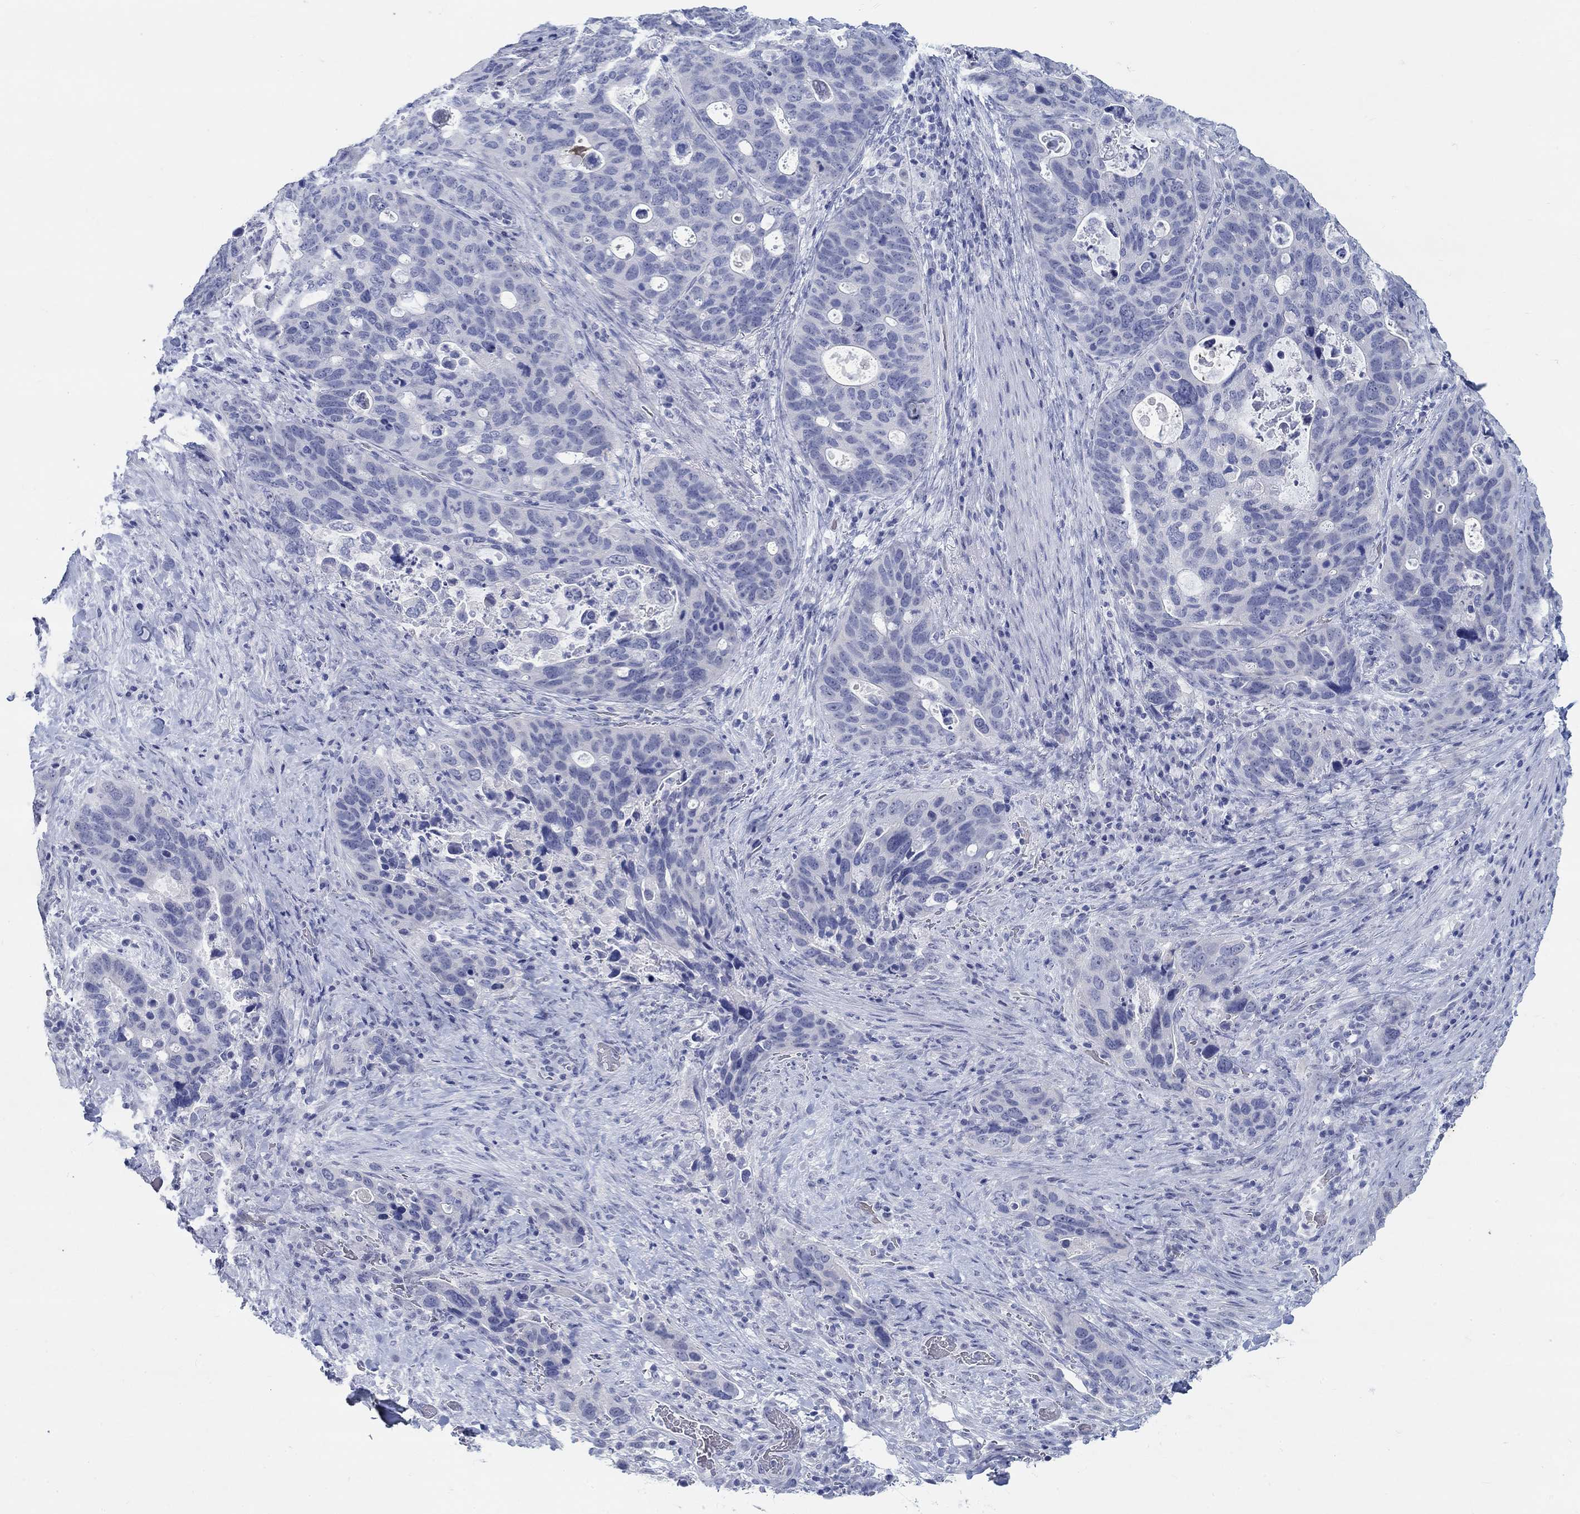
{"staining": {"intensity": "negative", "quantity": "none", "location": "none"}, "tissue": "stomach cancer", "cell_type": "Tumor cells", "image_type": "cancer", "snomed": [{"axis": "morphology", "description": "Adenocarcinoma, NOS"}, {"axis": "topography", "description": "Stomach"}], "caption": "This is an IHC histopathology image of human stomach cancer. There is no staining in tumor cells.", "gene": "GRIA3", "patient": {"sex": "male", "age": 54}}